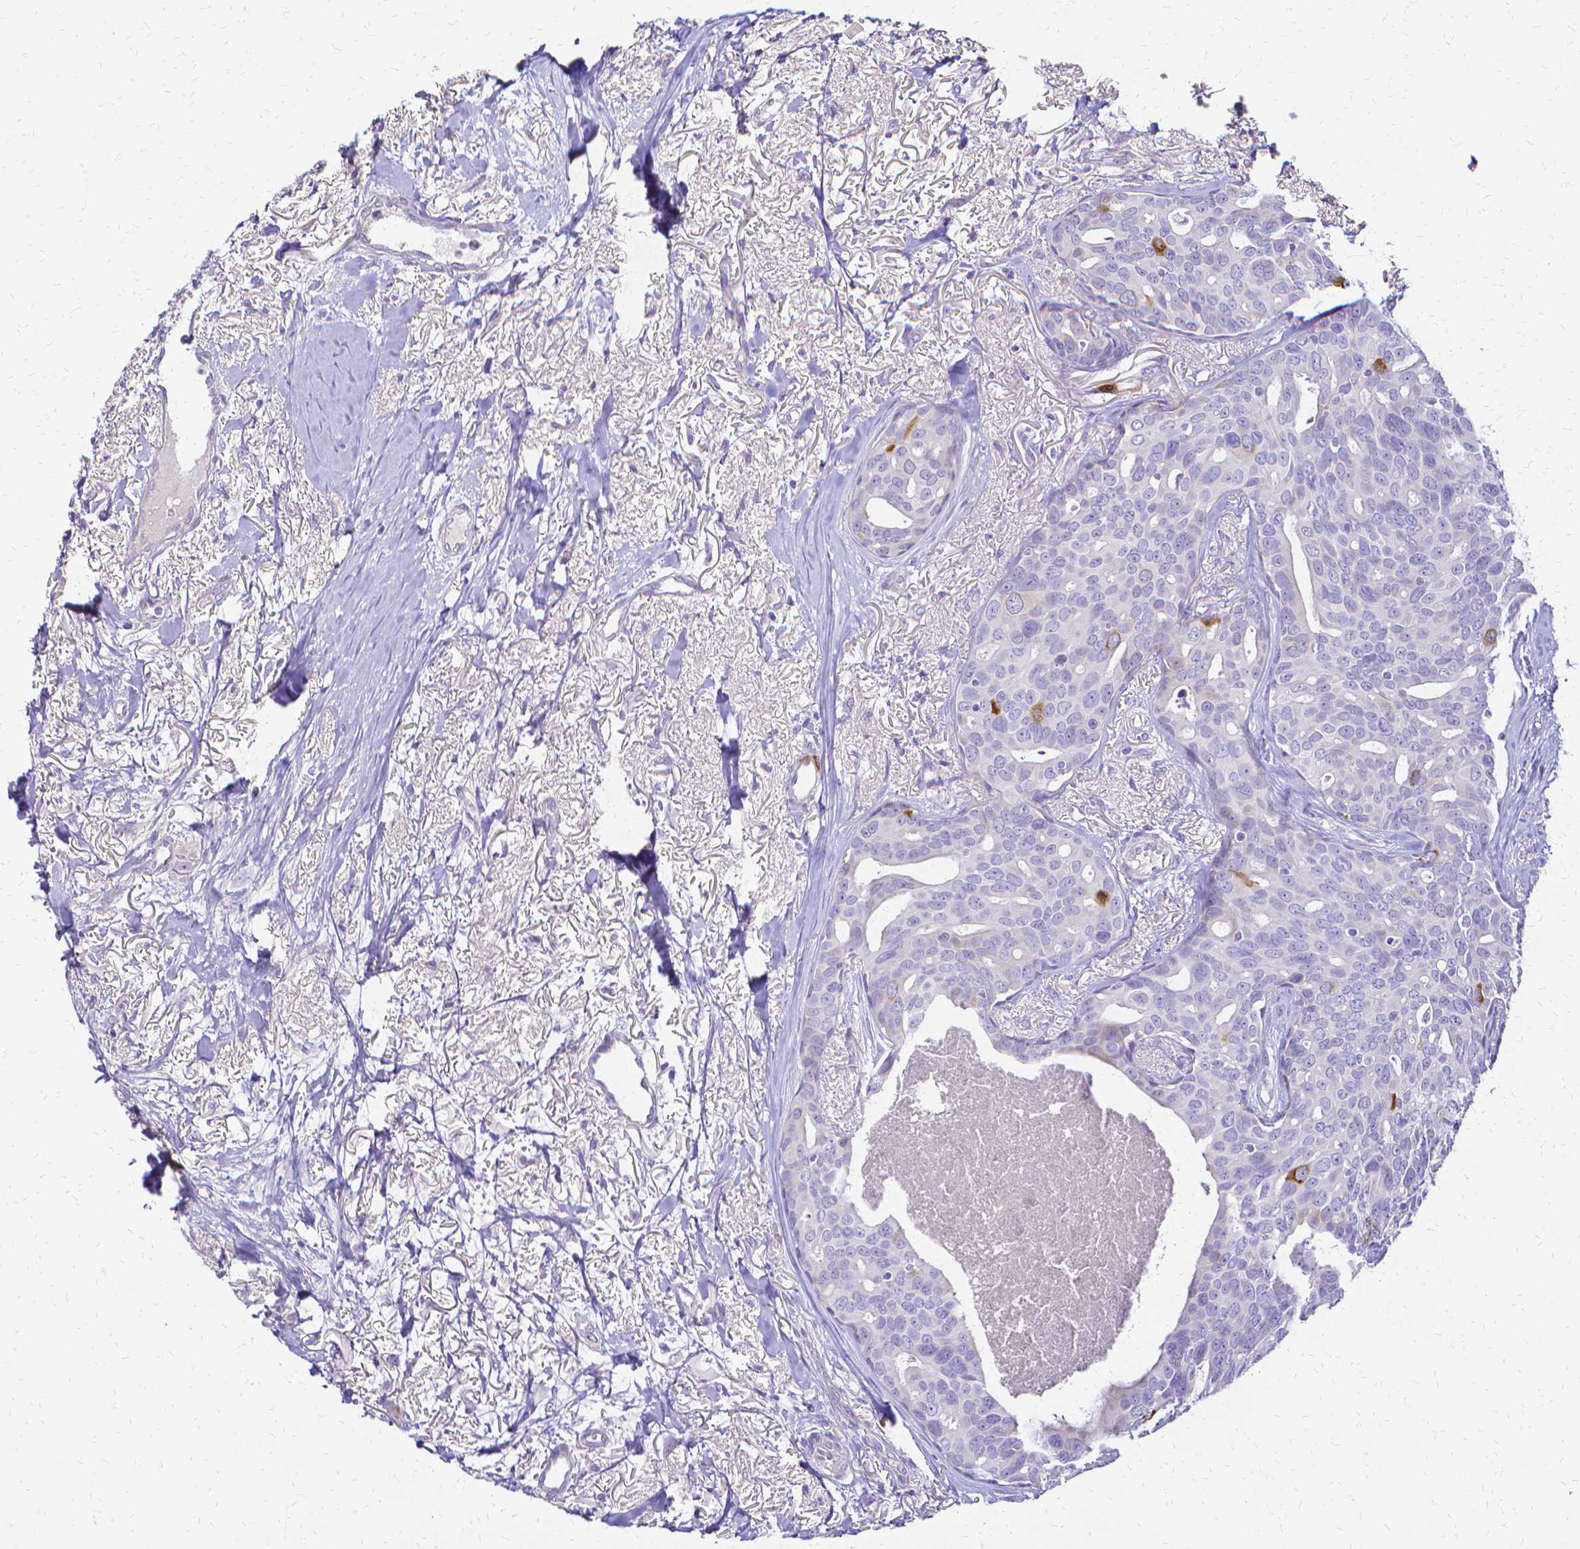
{"staining": {"intensity": "strong", "quantity": "<25%", "location": "cytoplasmic/membranous"}, "tissue": "breast cancer", "cell_type": "Tumor cells", "image_type": "cancer", "snomed": [{"axis": "morphology", "description": "Duct carcinoma"}, {"axis": "topography", "description": "Breast"}], "caption": "Protein expression analysis of human breast cancer (invasive ductal carcinoma) reveals strong cytoplasmic/membranous positivity in approximately <25% of tumor cells.", "gene": "CCNB1", "patient": {"sex": "female", "age": 54}}